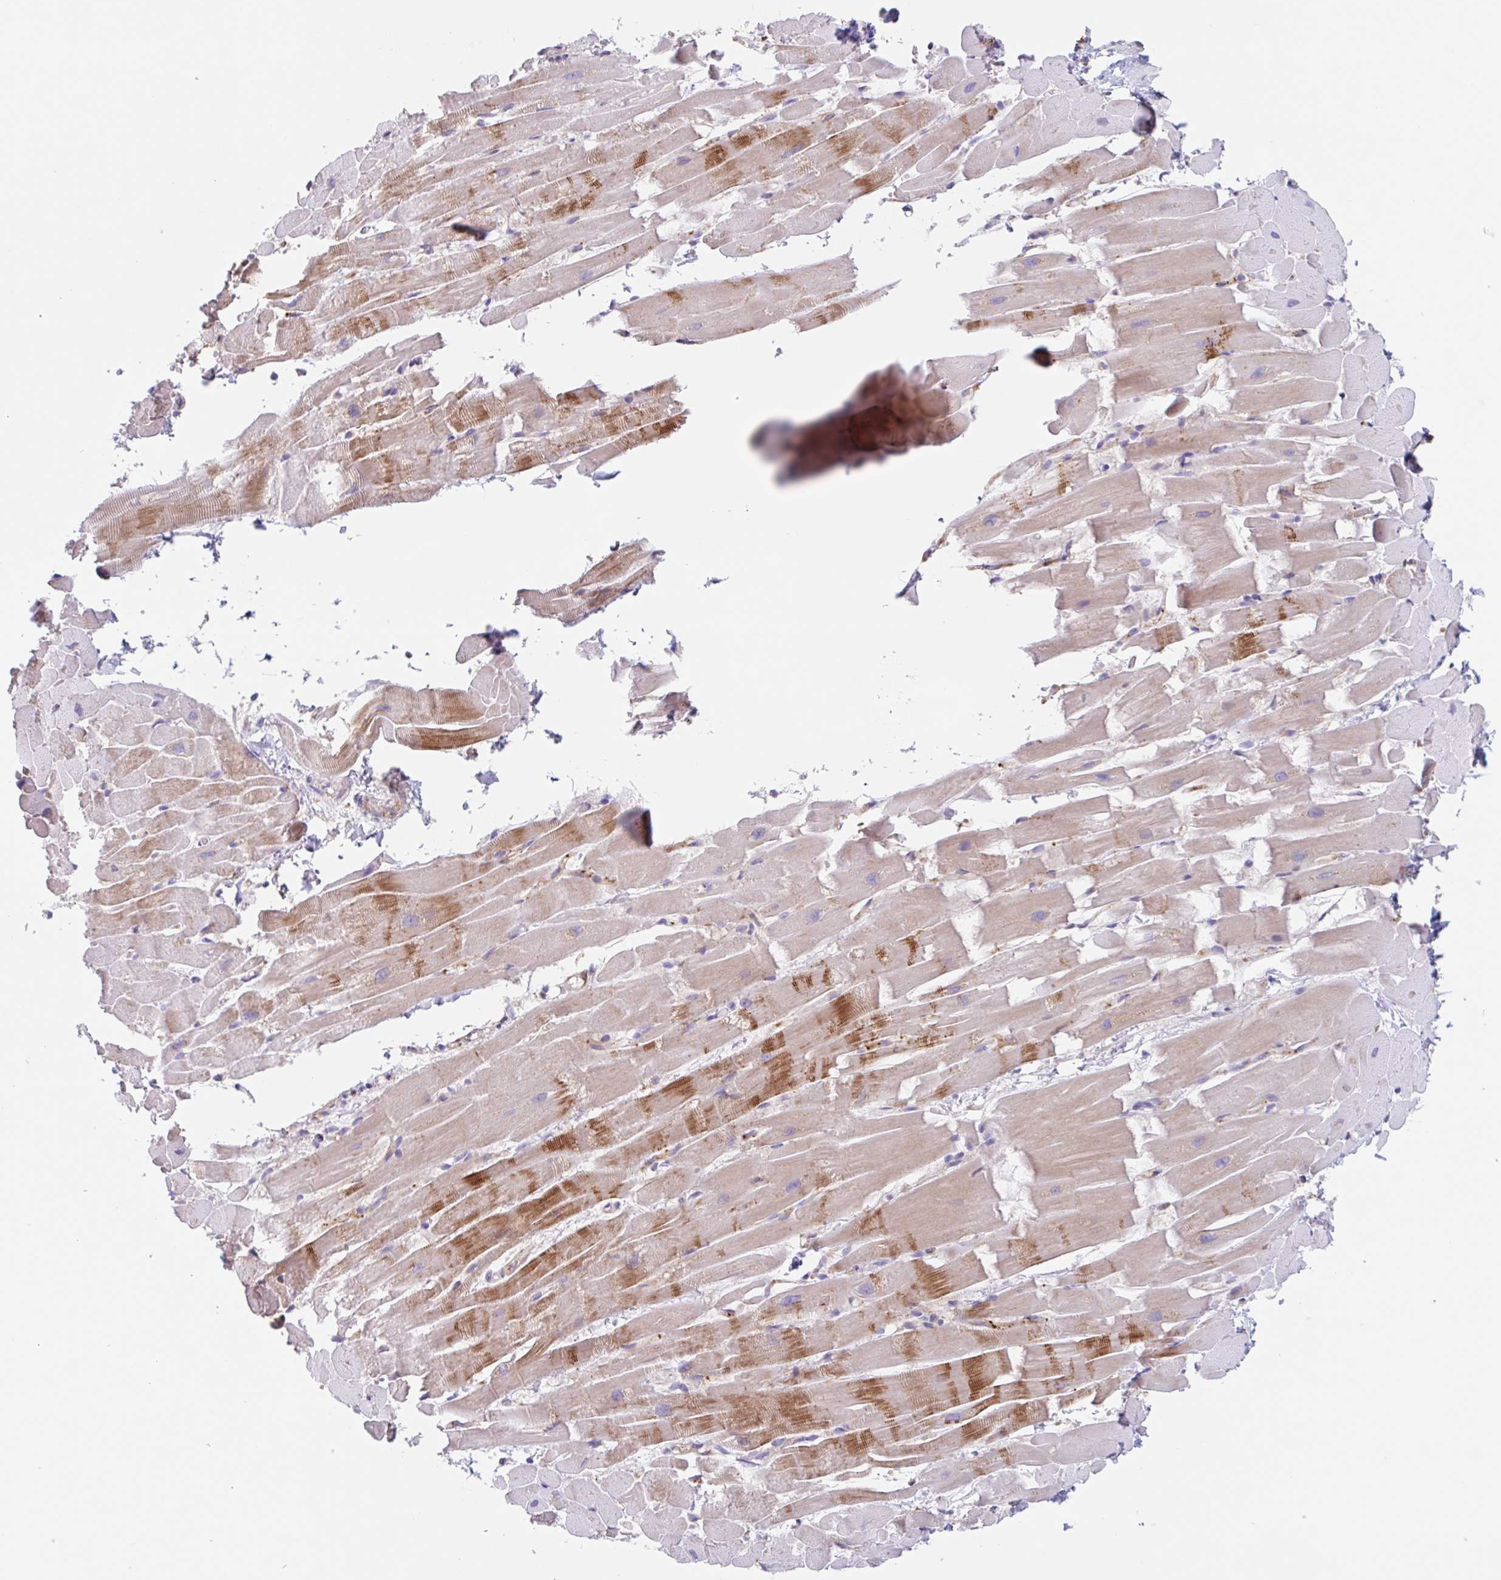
{"staining": {"intensity": "strong", "quantity": "25%-75%", "location": "cytoplasmic/membranous"}, "tissue": "heart muscle", "cell_type": "Cardiomyocytes", "image_type": "normal", "snomed": [{"axis": "morphology", "description": "Normal tissue, NOS"}, {"axis": "topography", "description": "Heart"}], "caption": "Immunohistochemical staining of unremarkable human heart muscle demonstrates high levels of strong cytoplasmic/membranous positivity in approximately 25%-75% of cardiomyocytes. Immunohistochemistry (ihc) stains the protein in brown and the nuclei are stained blue.", "gene": "EHD4", "patient": {"sex": "male", "age": 37}}